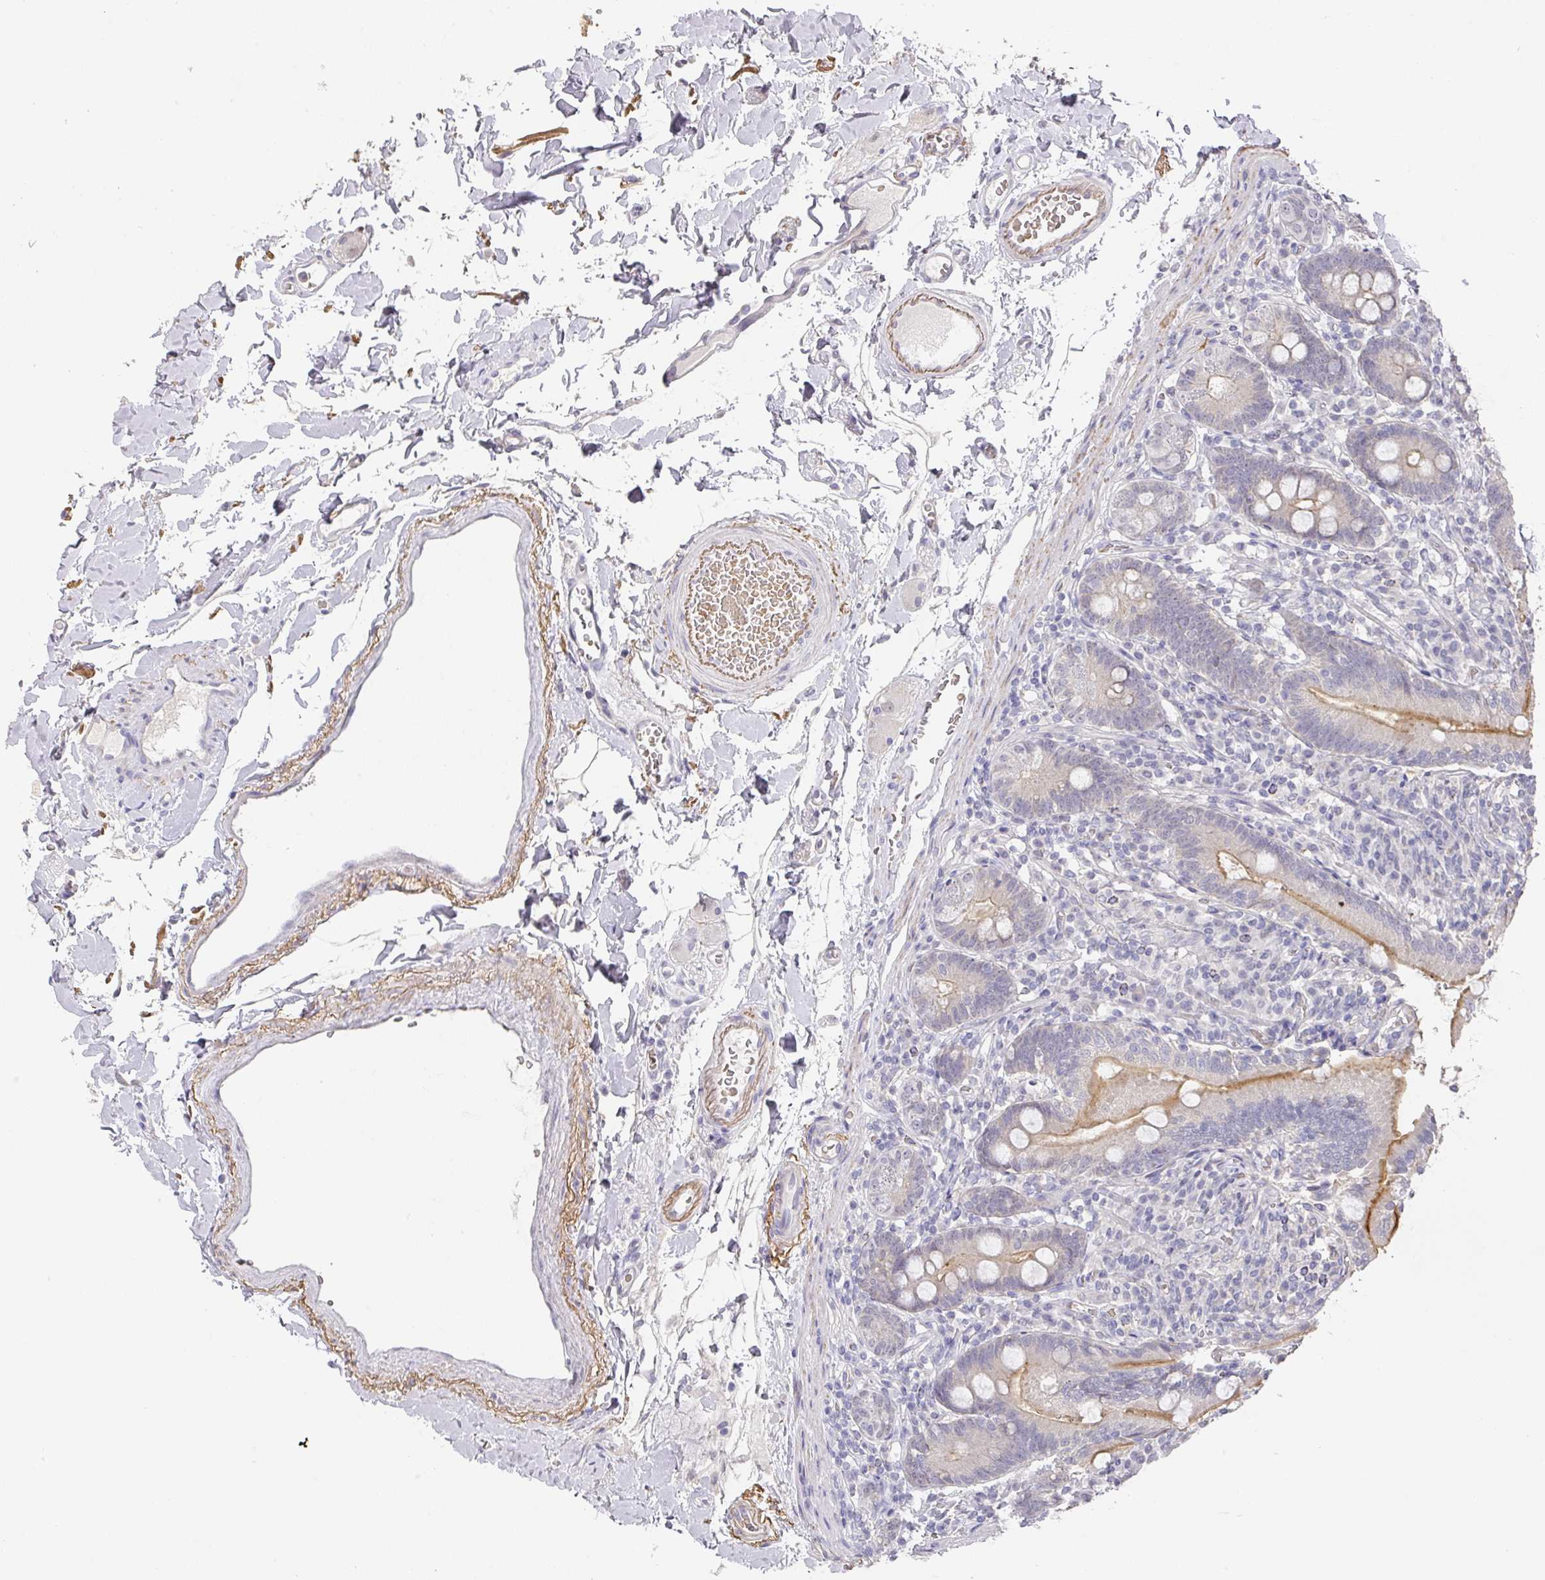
{"staining": {"intensity": "strong", "quantity": "25%-75%", "location": "cytoplasmic/membranous"}, "tissue": "duodenum", "cell_type": "Glandular cells", "image_type": "normal", "snomed": [{"axis": "morphology", "description": "Normal tissue, NOS"}, {"axis": "topography", "description": "Duodenum"}], "caption": "Duodenum stained with DAB (3,3'-diaminobenzidine) immunohistochemistry displays high levels of strong cytoplasmic/membranous positivity in approximately 25%-75% of glandular cells. (DAB = brown stain, brightfield microscopy at high magnification).", "gene": "FOXN4", "patient": {"sex": "female", "age": 67}}